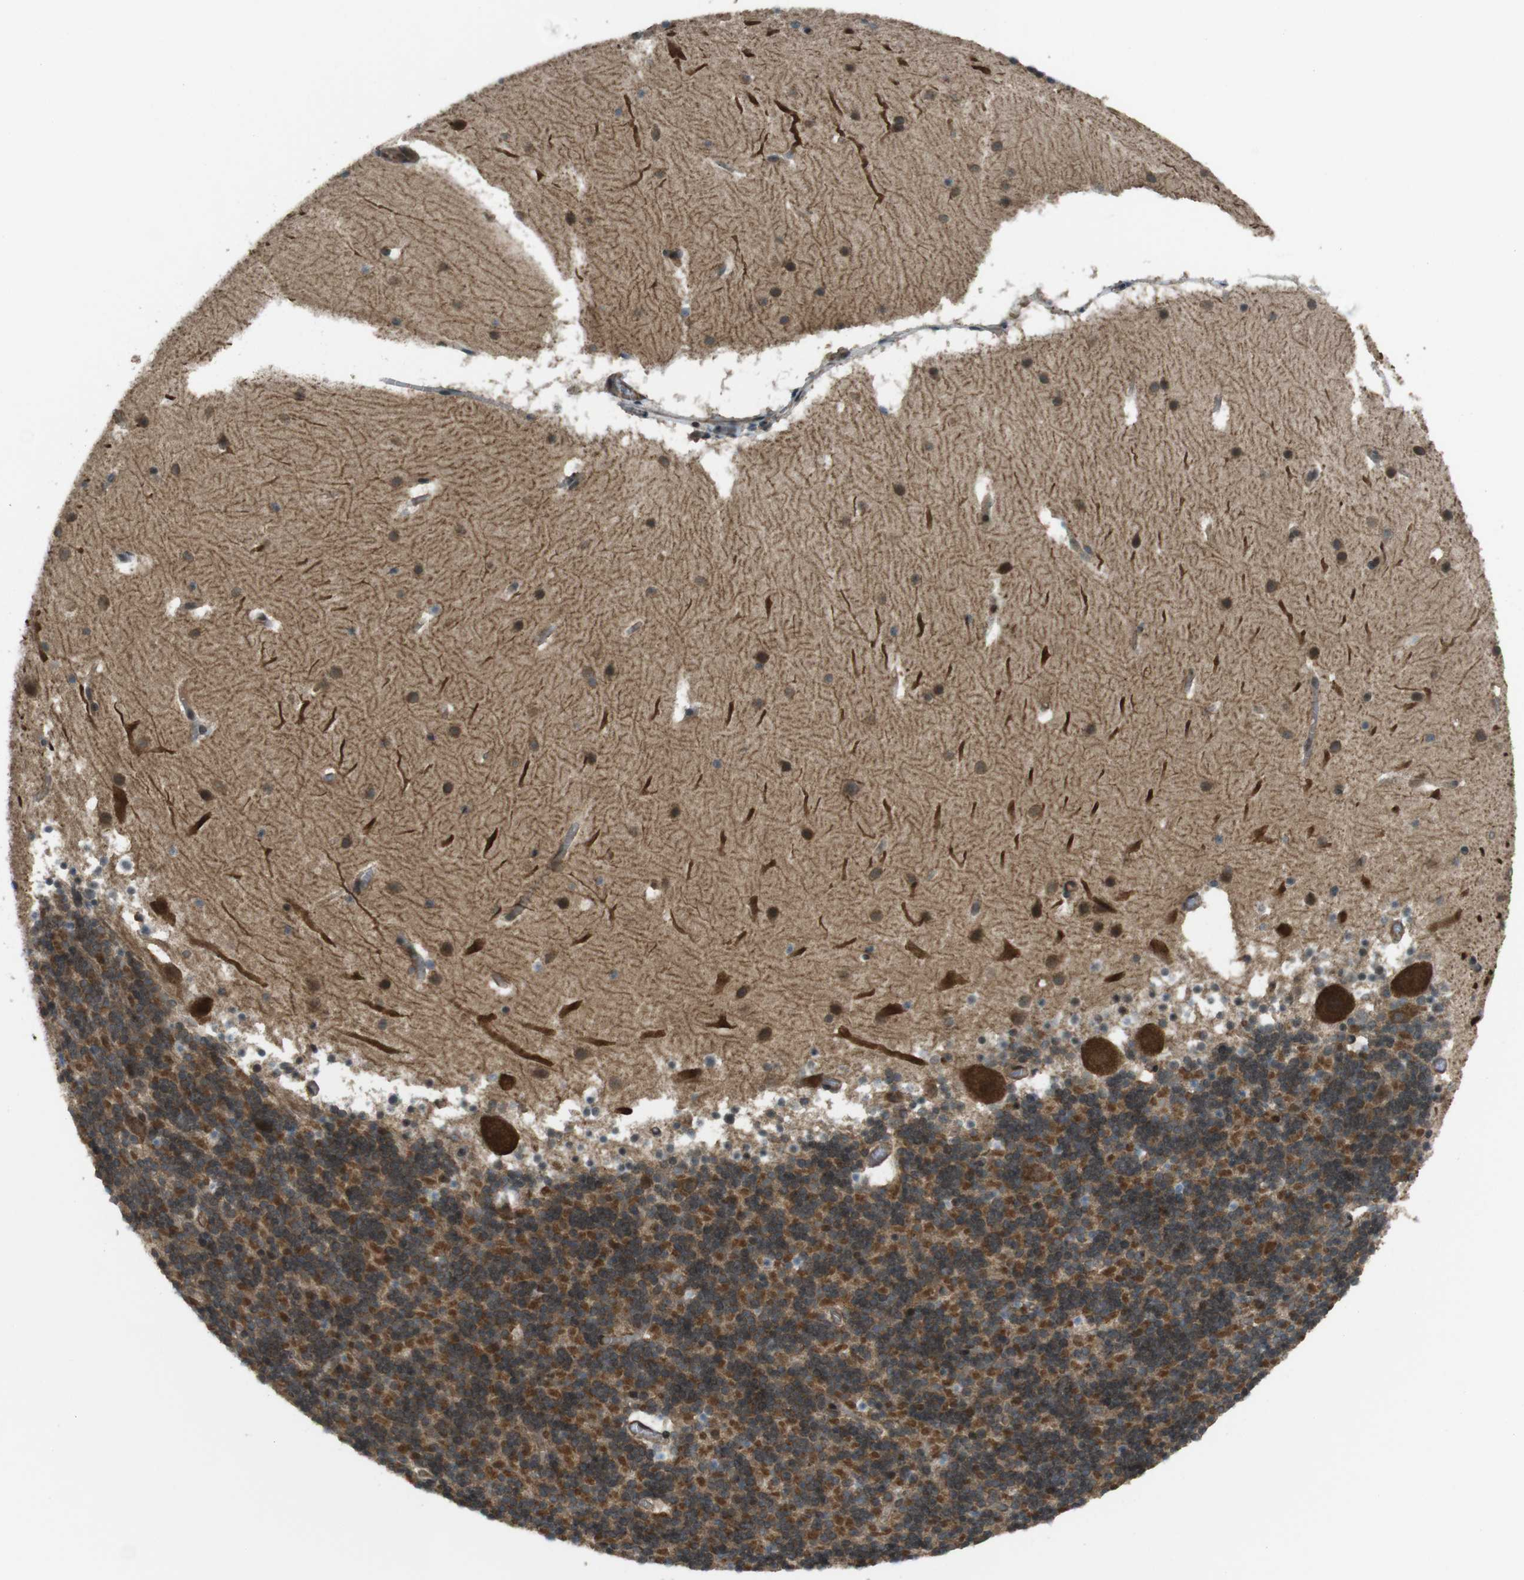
{"staining": {"intensity": "moderate", "quantity": ">75%", "location": "cytoplasmic/membranous"}, "tissue": "cerebellum", "cell_type": "Cells in granular layer", "image_type": "normal", "snomed": [{"axis": "morphology", "description": "Normal tissue, NOS"}, {"axis": "topography", "description": "Cerebellum"}], "caption": "Cerebellum stained with DAB IHC demonstrates medium levels of moderate cytoplasmic/membranous staining in approximately >75% of cells in granular layer.", "gene": "TIAM2", "patient": {"sex": "male", "age": 45}}